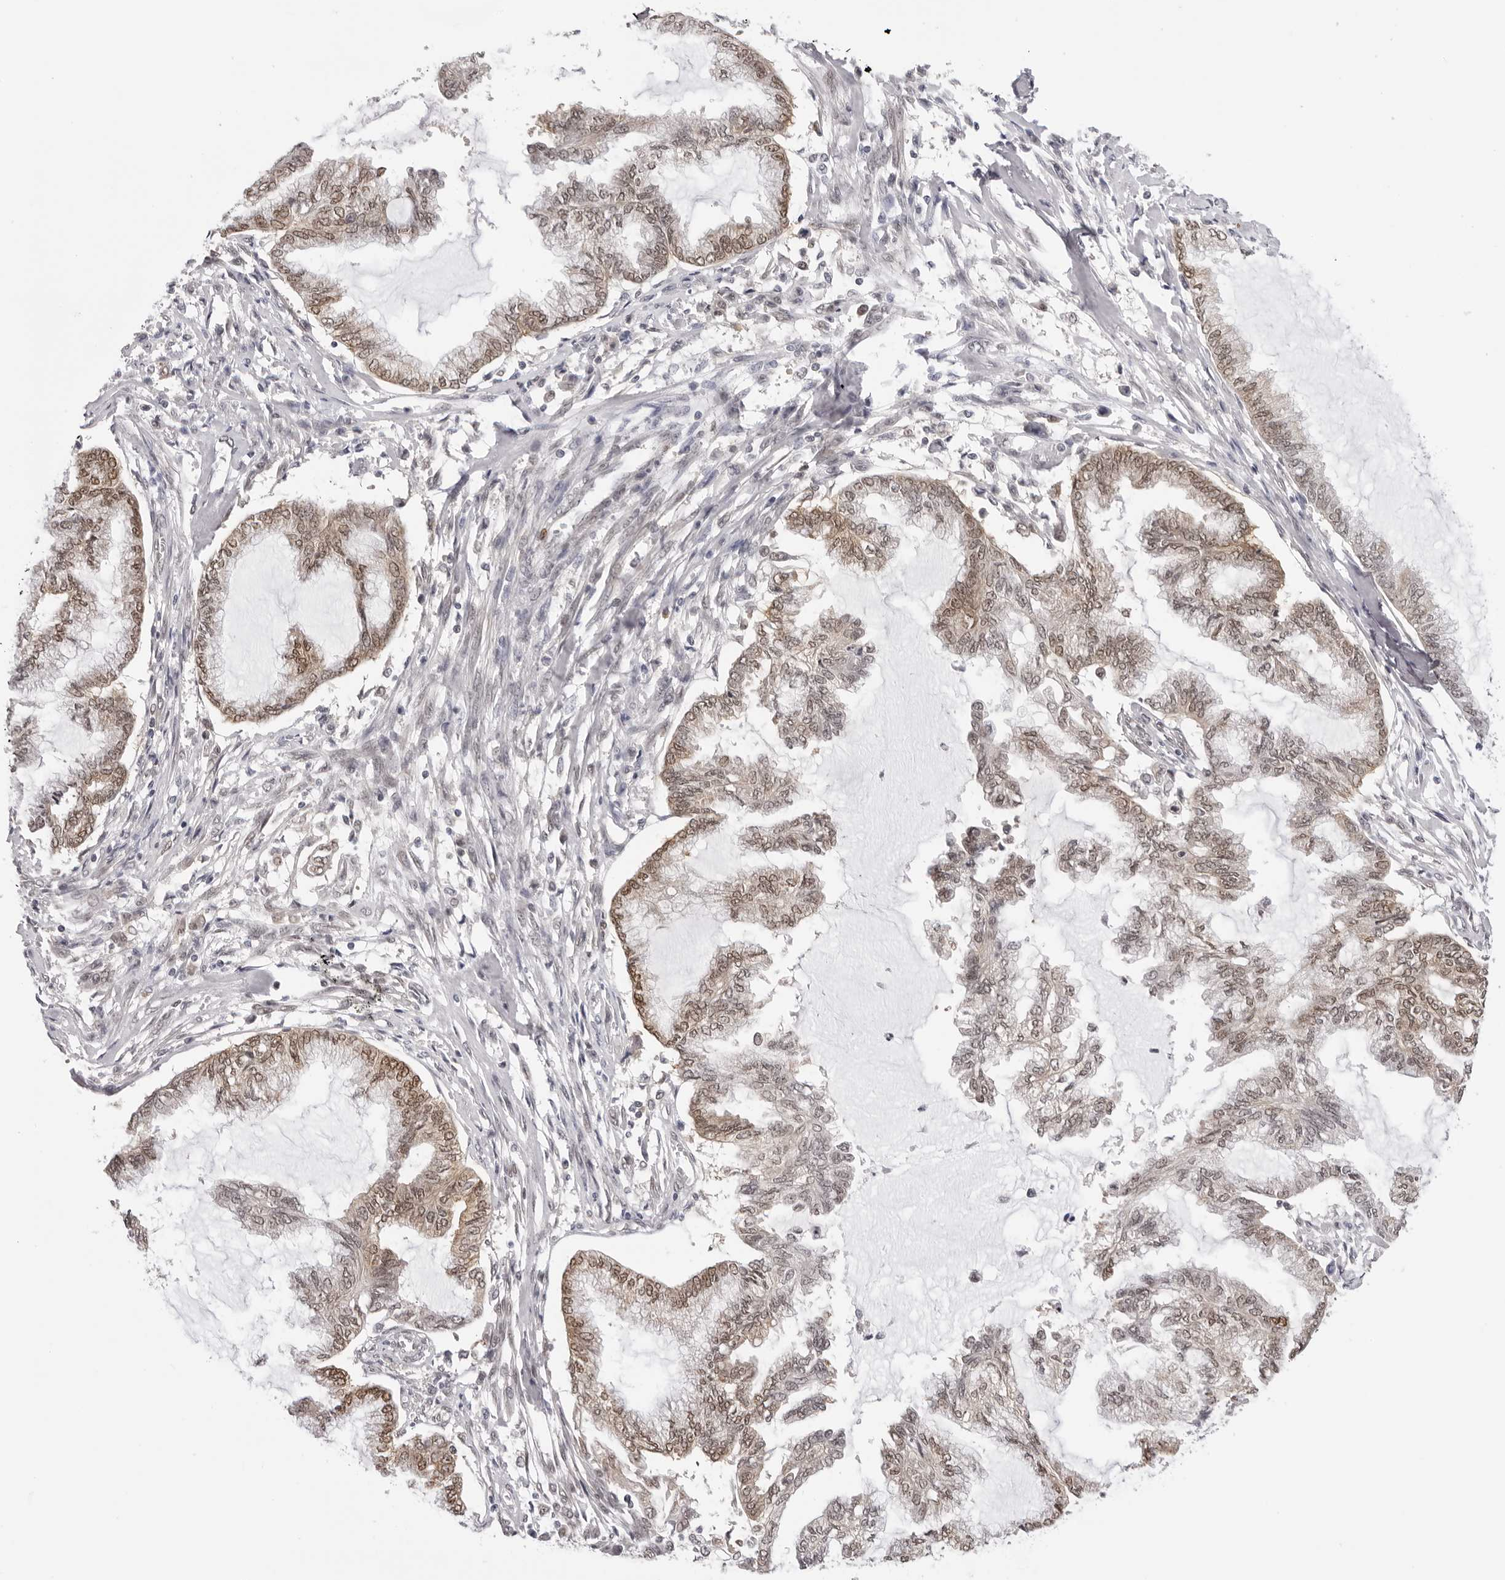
{"staining": {"intensity": "moderate", "quantity": ">75%", "location": "nuclear"}, "tissue": "endometrial cancer", "cell_type": "Tumor cells", "image_type": "cancer", "snomed": [{"axis": "morphology", "description": "Adenocarcinoma, NOS"}, {"axis": "topography", "description": "Endometrium"}], "caption": "High-power microscopy captured an immunohistochemistry photomicrograph of endometrial cancer, revealing moderate nuclear expression in about >75% of tumor cells.", "gene": "WDR77", "patient": {"sex": "female", "age": 86}}